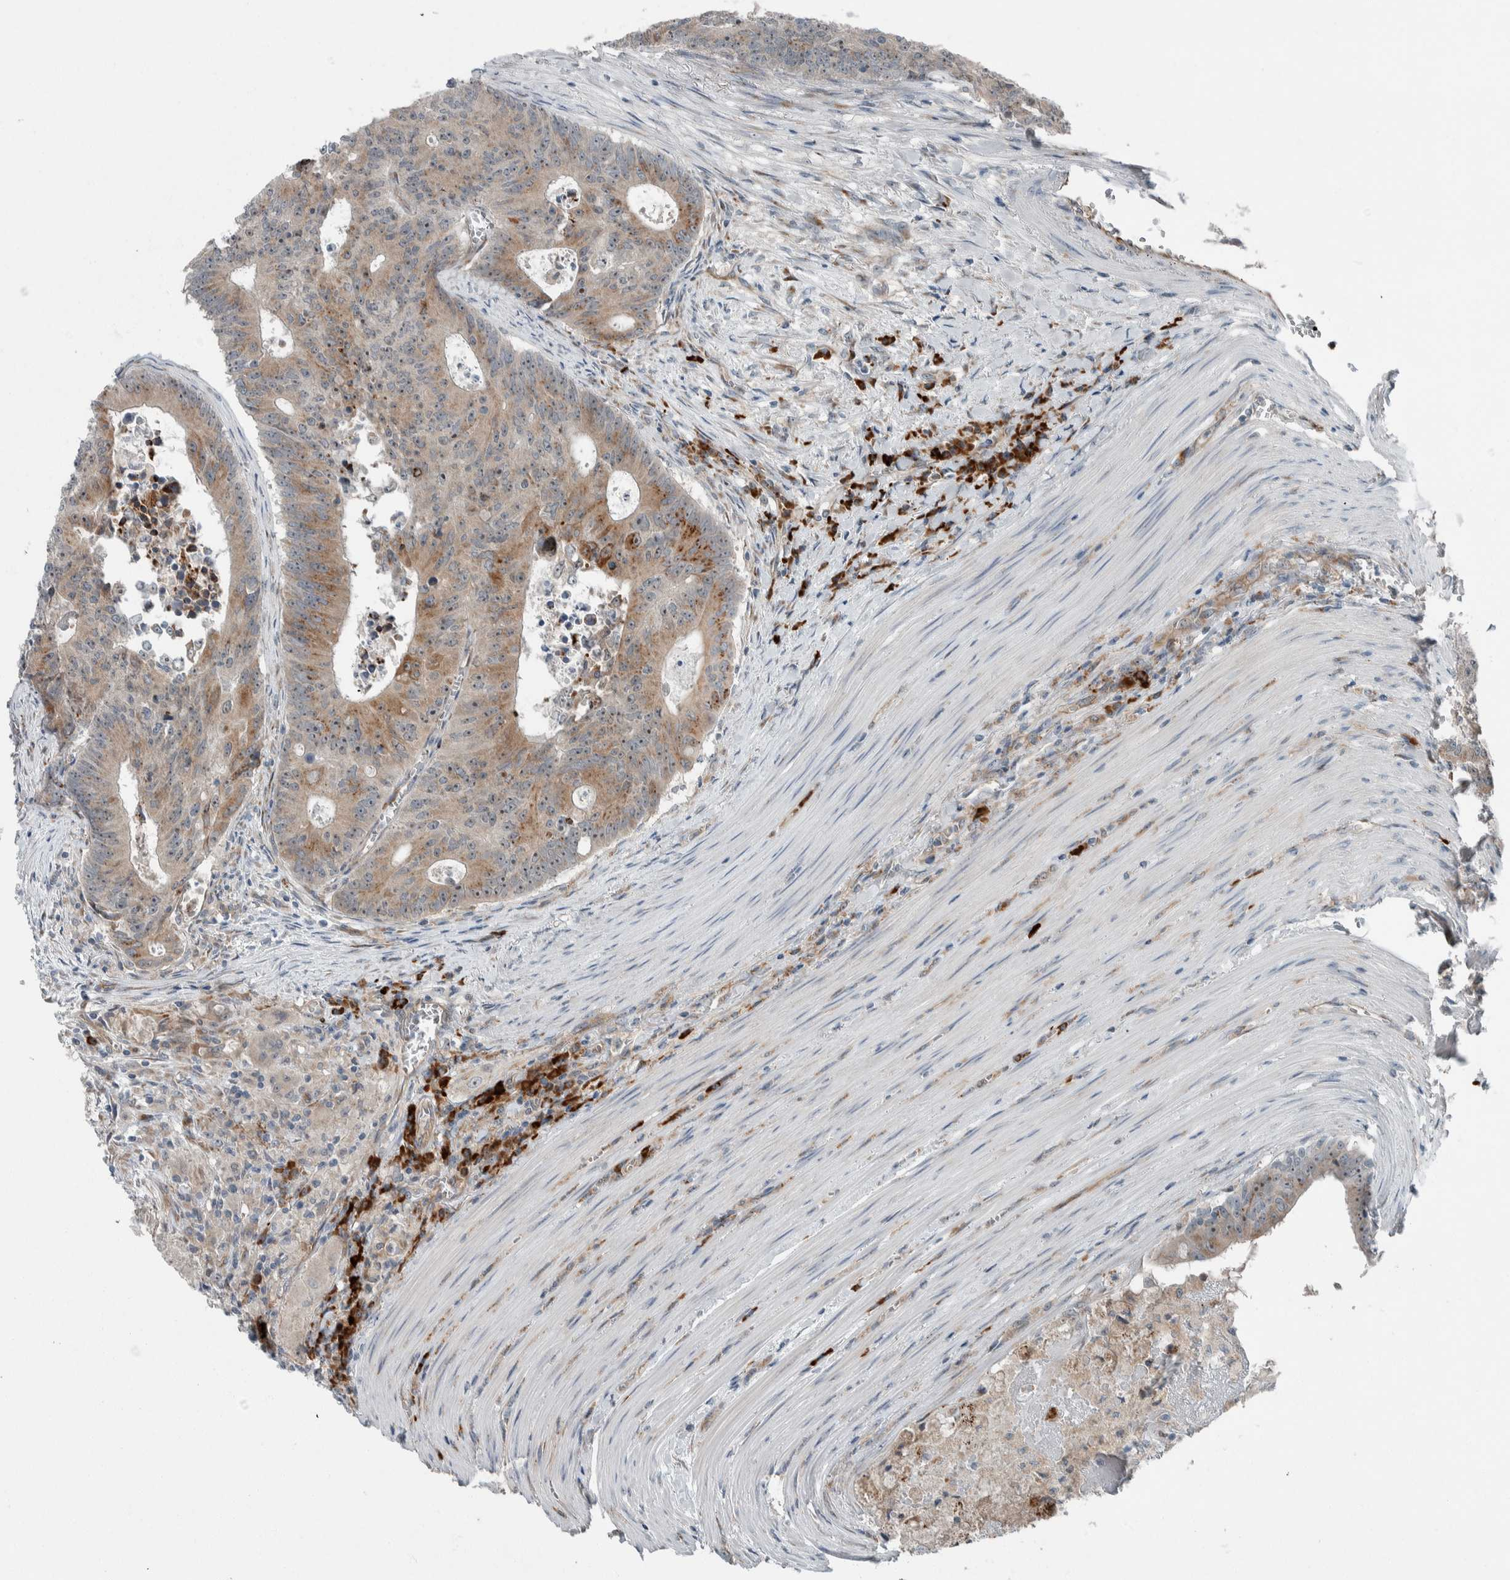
{"staining": {"intensity": "moderate", "quantity": "25%-75%", "location": "cytoplasmic/membranous,nuclear"}, "tissue": "colorectal cancer", "cell_type": "Tumor cells", "image_type": "cancer", "snomed": [{"axis": "morphology", "description": "Adenocarcinoma, NOS"}, {"axis": "topography", "description": "Colon"}], "caption": "Immunohistochemical staining of human adenocarcinoma (colorectal) exhibits medium levels of moderate cytoplasmic/membranous and nuclear staining in about 25%-75% of tumor cells.", "gene": "USP25", "patient": {"sex": "male", "age": 87}}